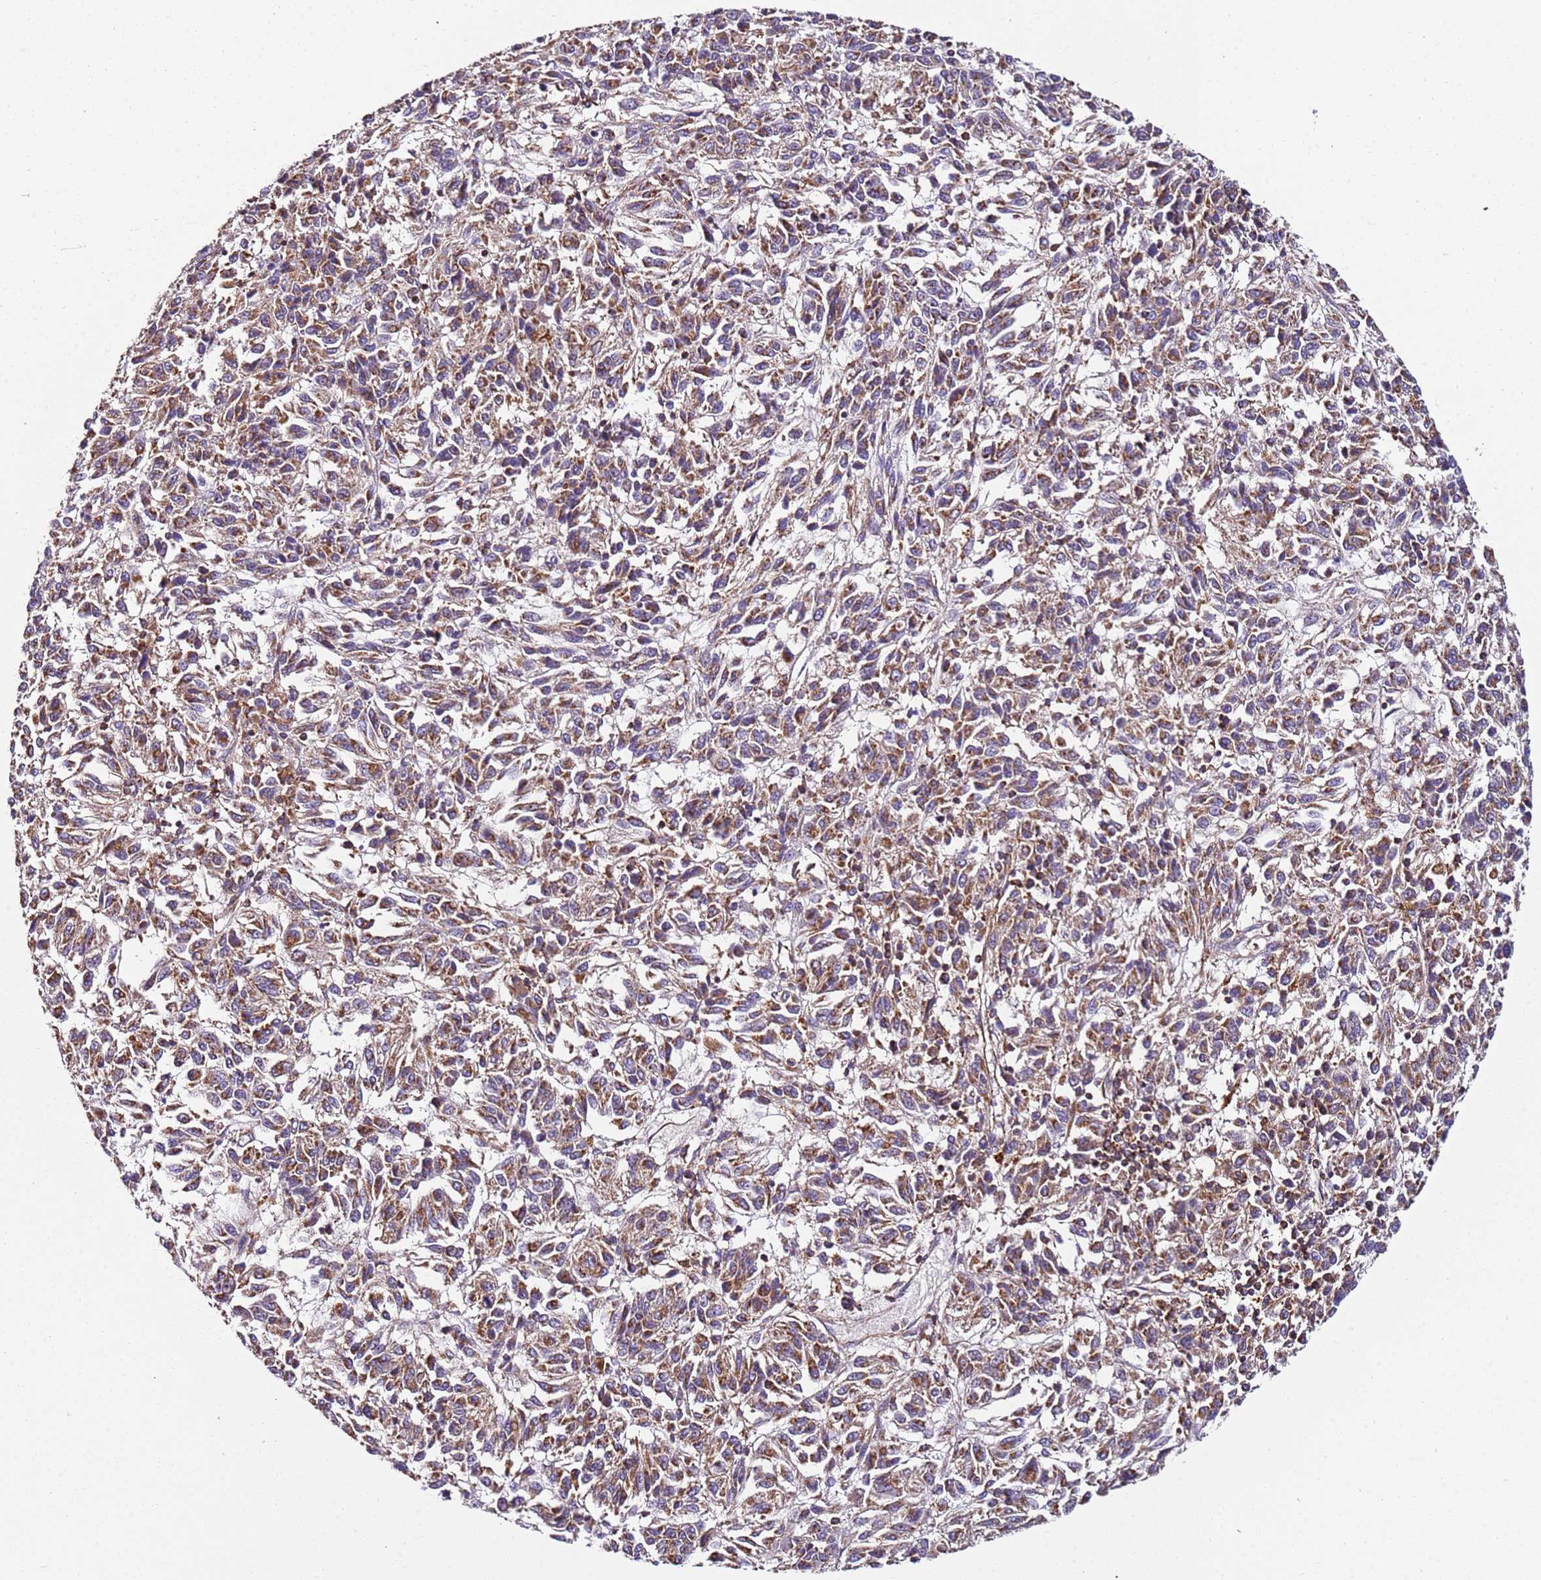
{"staining": {"intensity": "moderate", "quantity": ">75%", "location": "cytoplasmic/membranous"}, "tissue": "melanoma", "cell_type": "Tumor cells", "image_type": "cancer", "snomed": [{"axis": "morphology", "description": "Malignant melanoma, Metastatic site"}, {"axis": "topography", "description": "Lung"}], "caption": "Brown immunohistochemical staining in human malignant melanoma (metastatic site) exhibits moderate cytoplasmic/membranous staining in about >75% of tumor cells. The staining was performed using DAB, with brown indicating positive protein expression. Nuclei are stained blue with hematoxylin.", "gene": "RMND5A", "patient": {"sex": "male", "age": 64}}